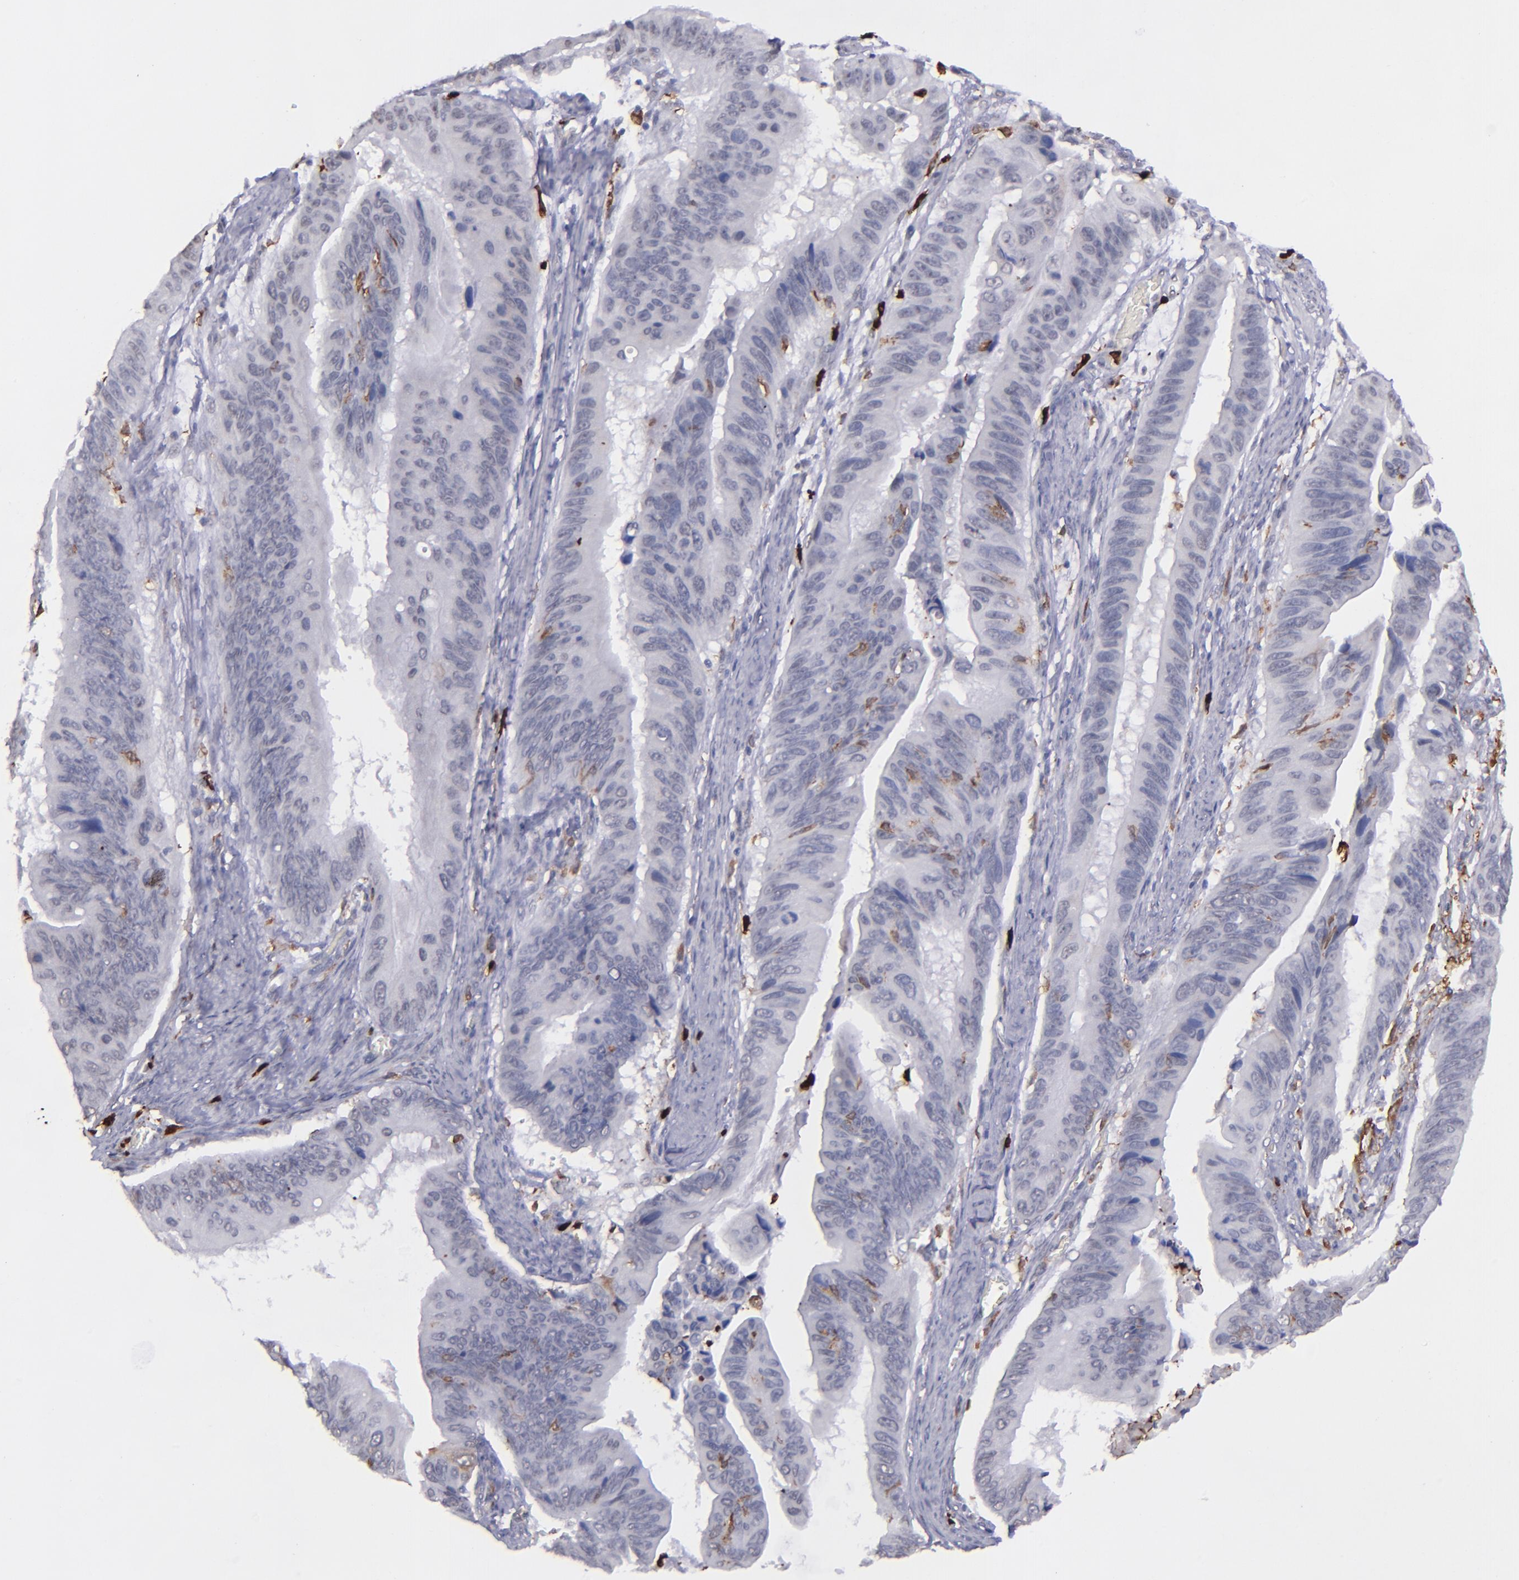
{"staining": {"intensity": "negative", "quantity": "none", "location": "none"}, "tissue": "stomach cancer", "cell_type": "Tumor cells", "image_type": "cancer", "snomed": [{"axis": "morphology", "description": "Adenocarcinoma, NOS"}, {"axis": "topography", "description": "Stomach, upper"}], "caption": "Image shows no protein staining in tumor cells of adenocarcinoma (stomach) tissue.", "gene": "NCF2", "patient": {"sex": "male", "age": 80}}